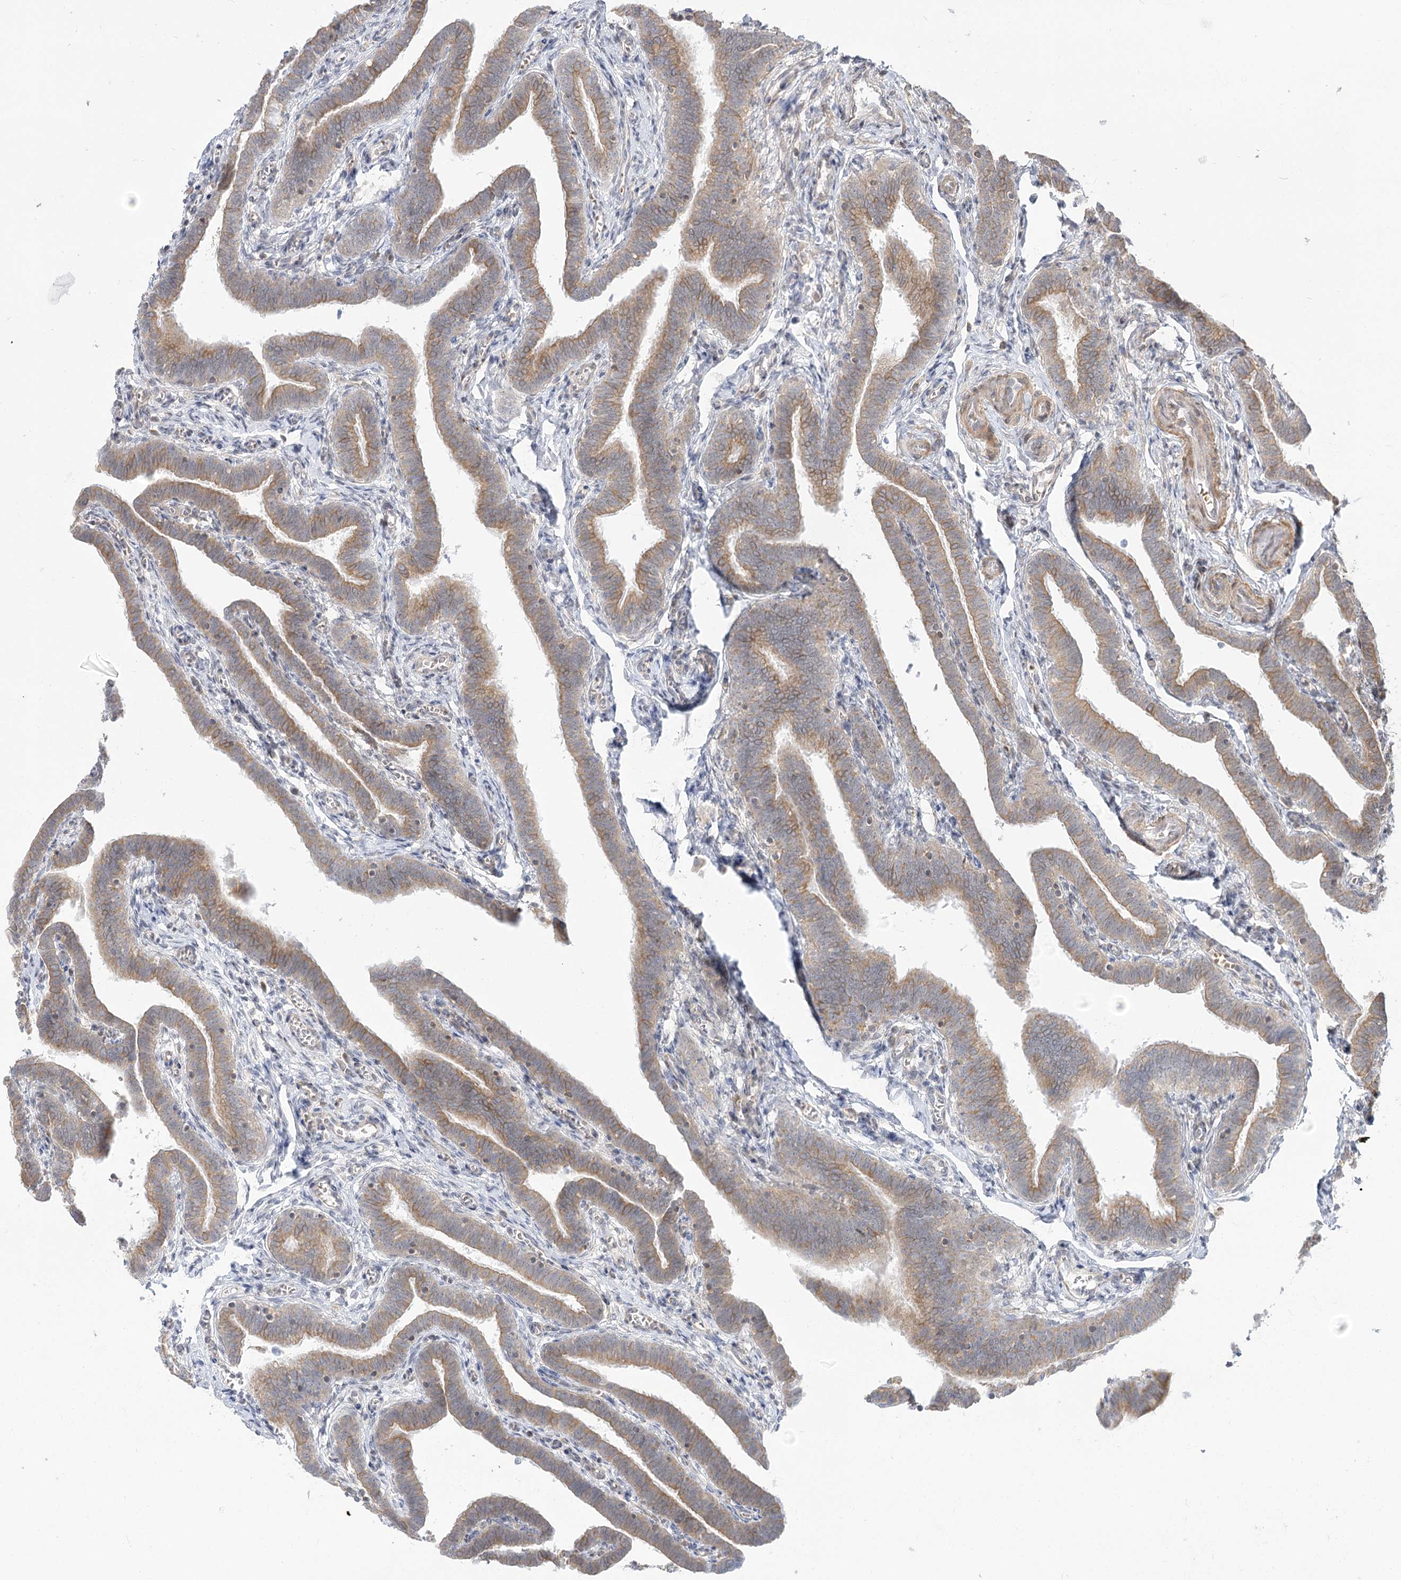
{"staining": {"intensity": "moderate", "quantity": ">75%", "location": "cytoplasmic/membranous"}, "tissue": "fallopian tube", "cell_type": "Glandular cells", "image_type": "normal", "snomed": [{"axis": "morphology", "description": "Normal tissue, NOS"}, {"axis": "topography", "description": "Fallopian tube"}], "caption": "Normal fallopian tube shows moderate cytoplasmic/membranous expression in about >75% of glandular cells, visualized by immunohistochemistry. (IHC, brightfield microscopy, high magnification).", "gene": "MTMR3", "patient": {"sex": "female", "age": 36}}